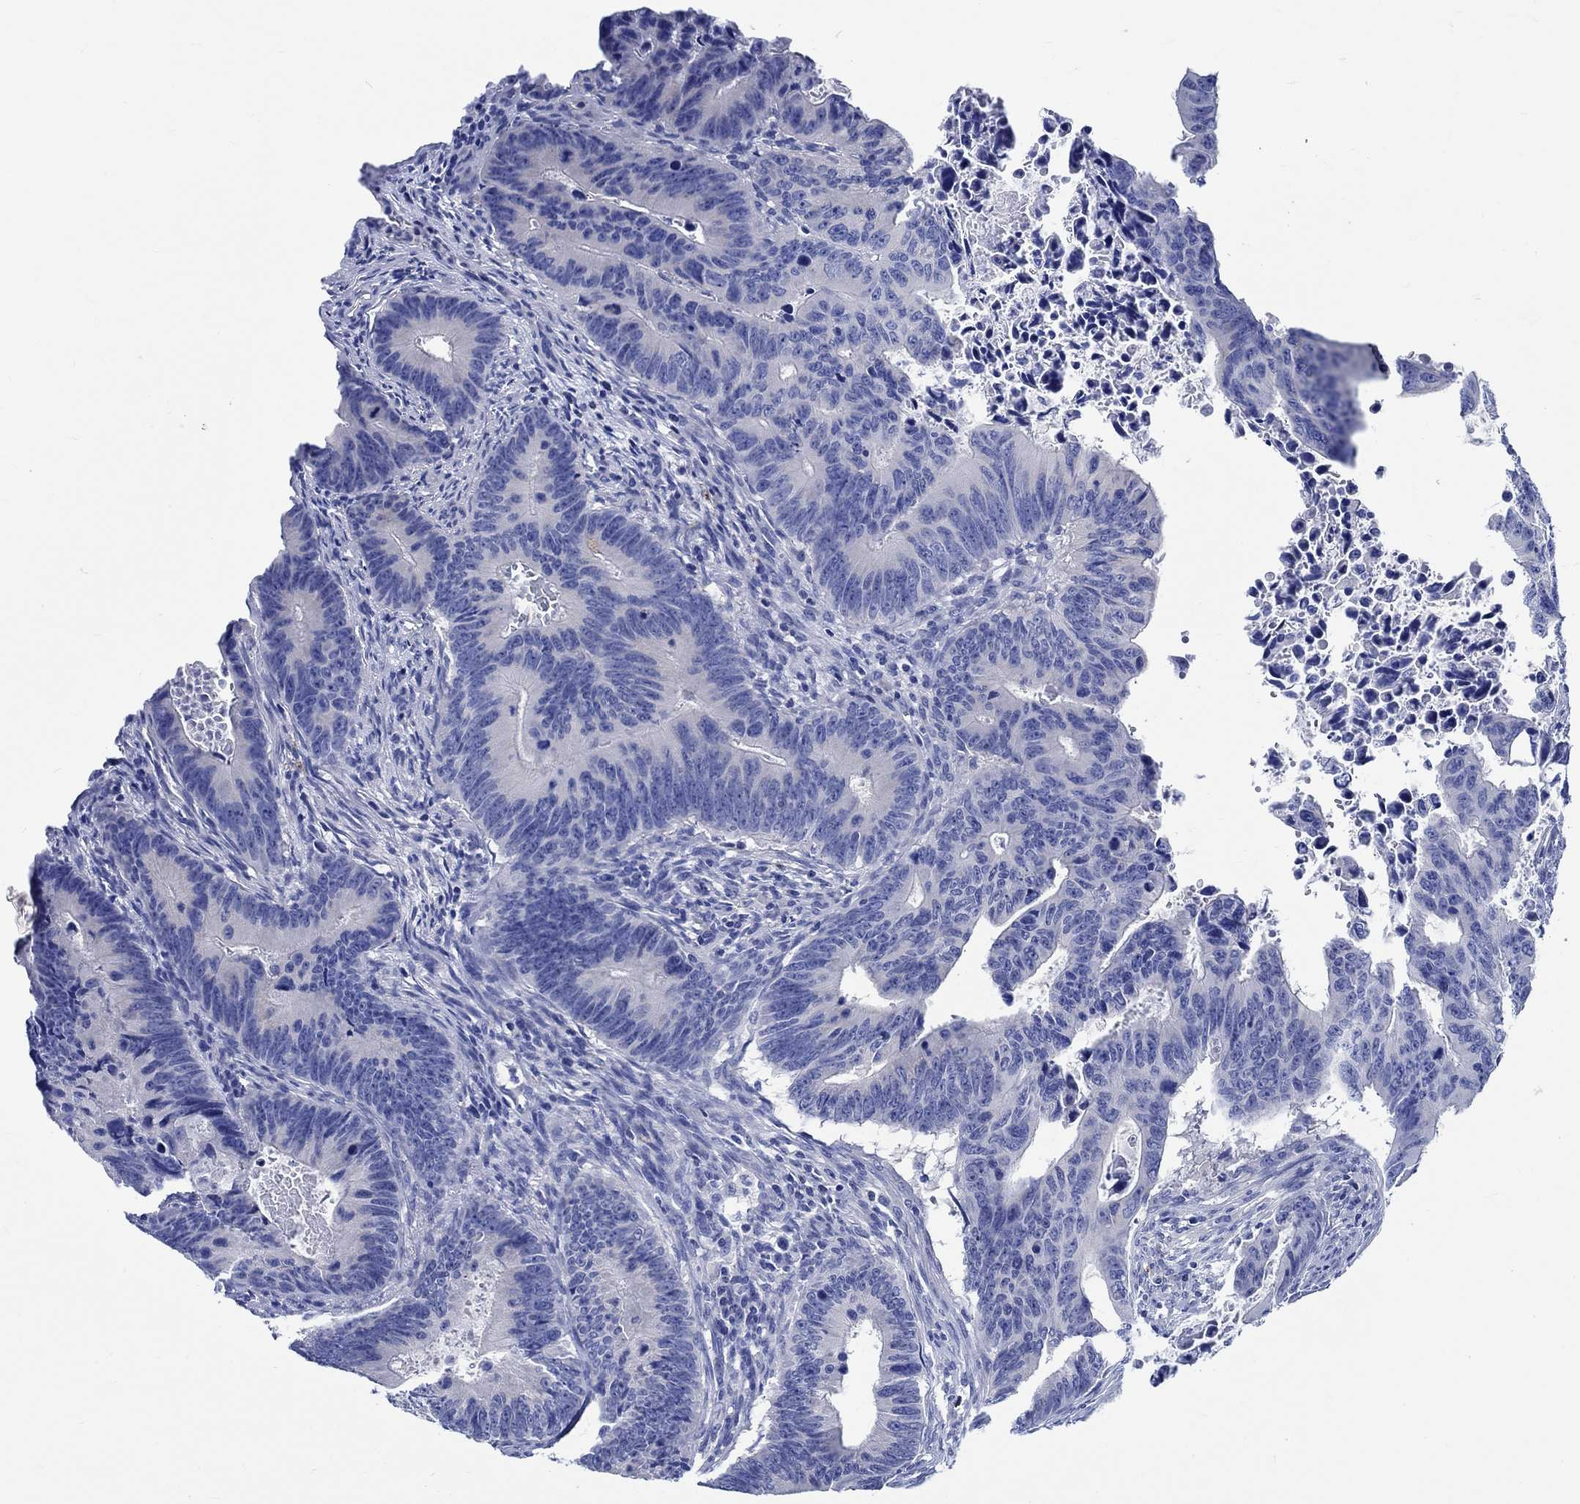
{"staining": {"intensity": "negative", "quantity": "none", "location": "none"}, "tissue": "colorectal cancer", "cell_type": "Tumor cells", "image_type": "cancer", "snomed": [{"axis": "morphology", "description": "Adenocarcinoma, NOS"}, {"axis": "topography", "description": "Colon"}], "caption": "Protein analysis of colorectal cancer demonstrates no significant staining in tumor cells.", "gene": "PTPRN2", "patient": {"sex": "female", "age": 87}}